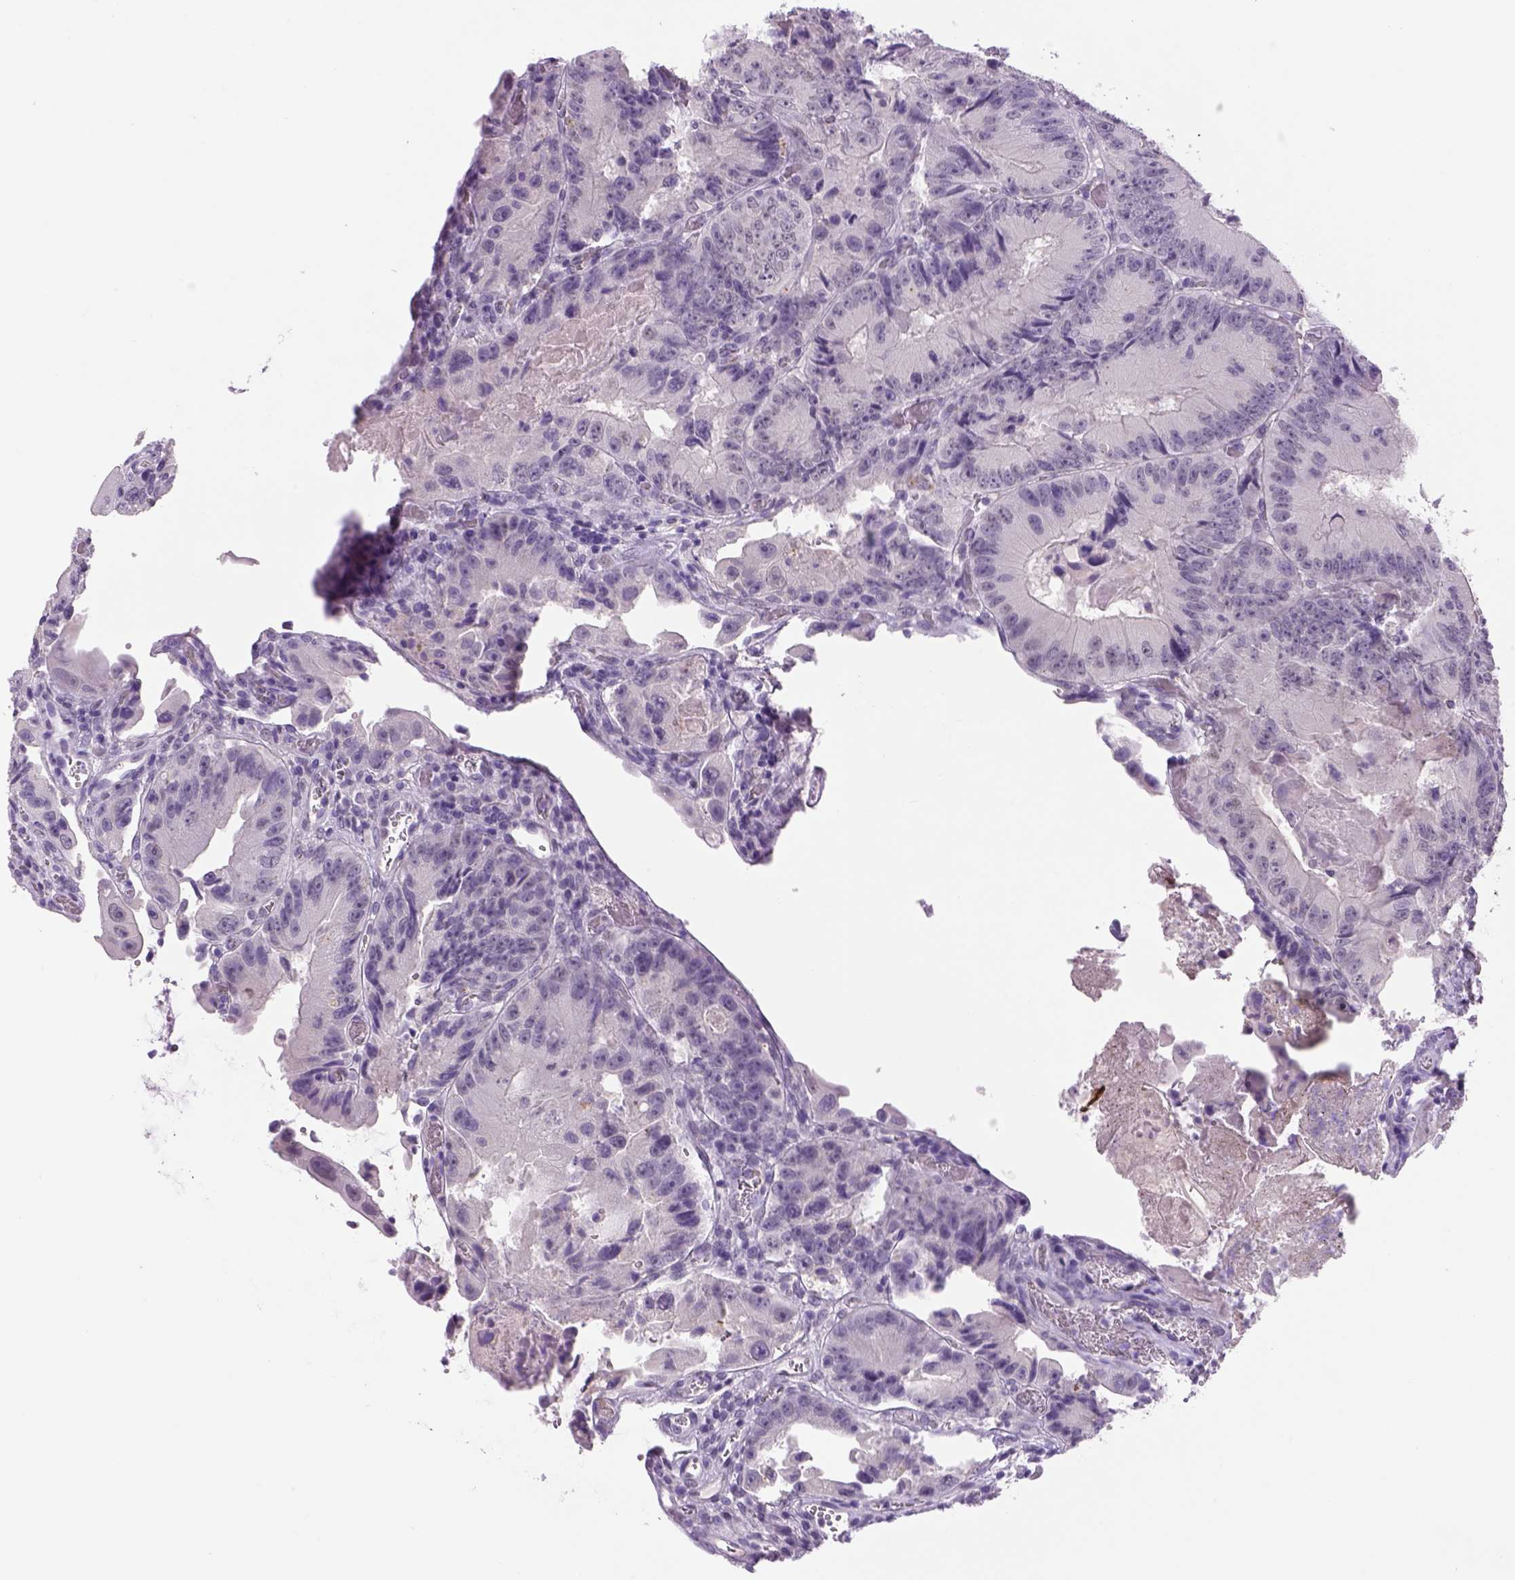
{"staining": {"intensity": "negative", "quantity": "none", "location": "none"}, "tissue": "colorectal cancer", "cell_type": "Tumor cells", "image_type": "cancer", "snomed": [{"axis": "morphology", "description": "Adenocarcinoma, NOS"}, {"axis": "topography", "description": "Colon"}], "caption": "Tumor cells show no significant positivity in colorectal cancer (adenocarcinoma).", "gene": "DBH", "patient": {"sex": "female", "age": 86}}